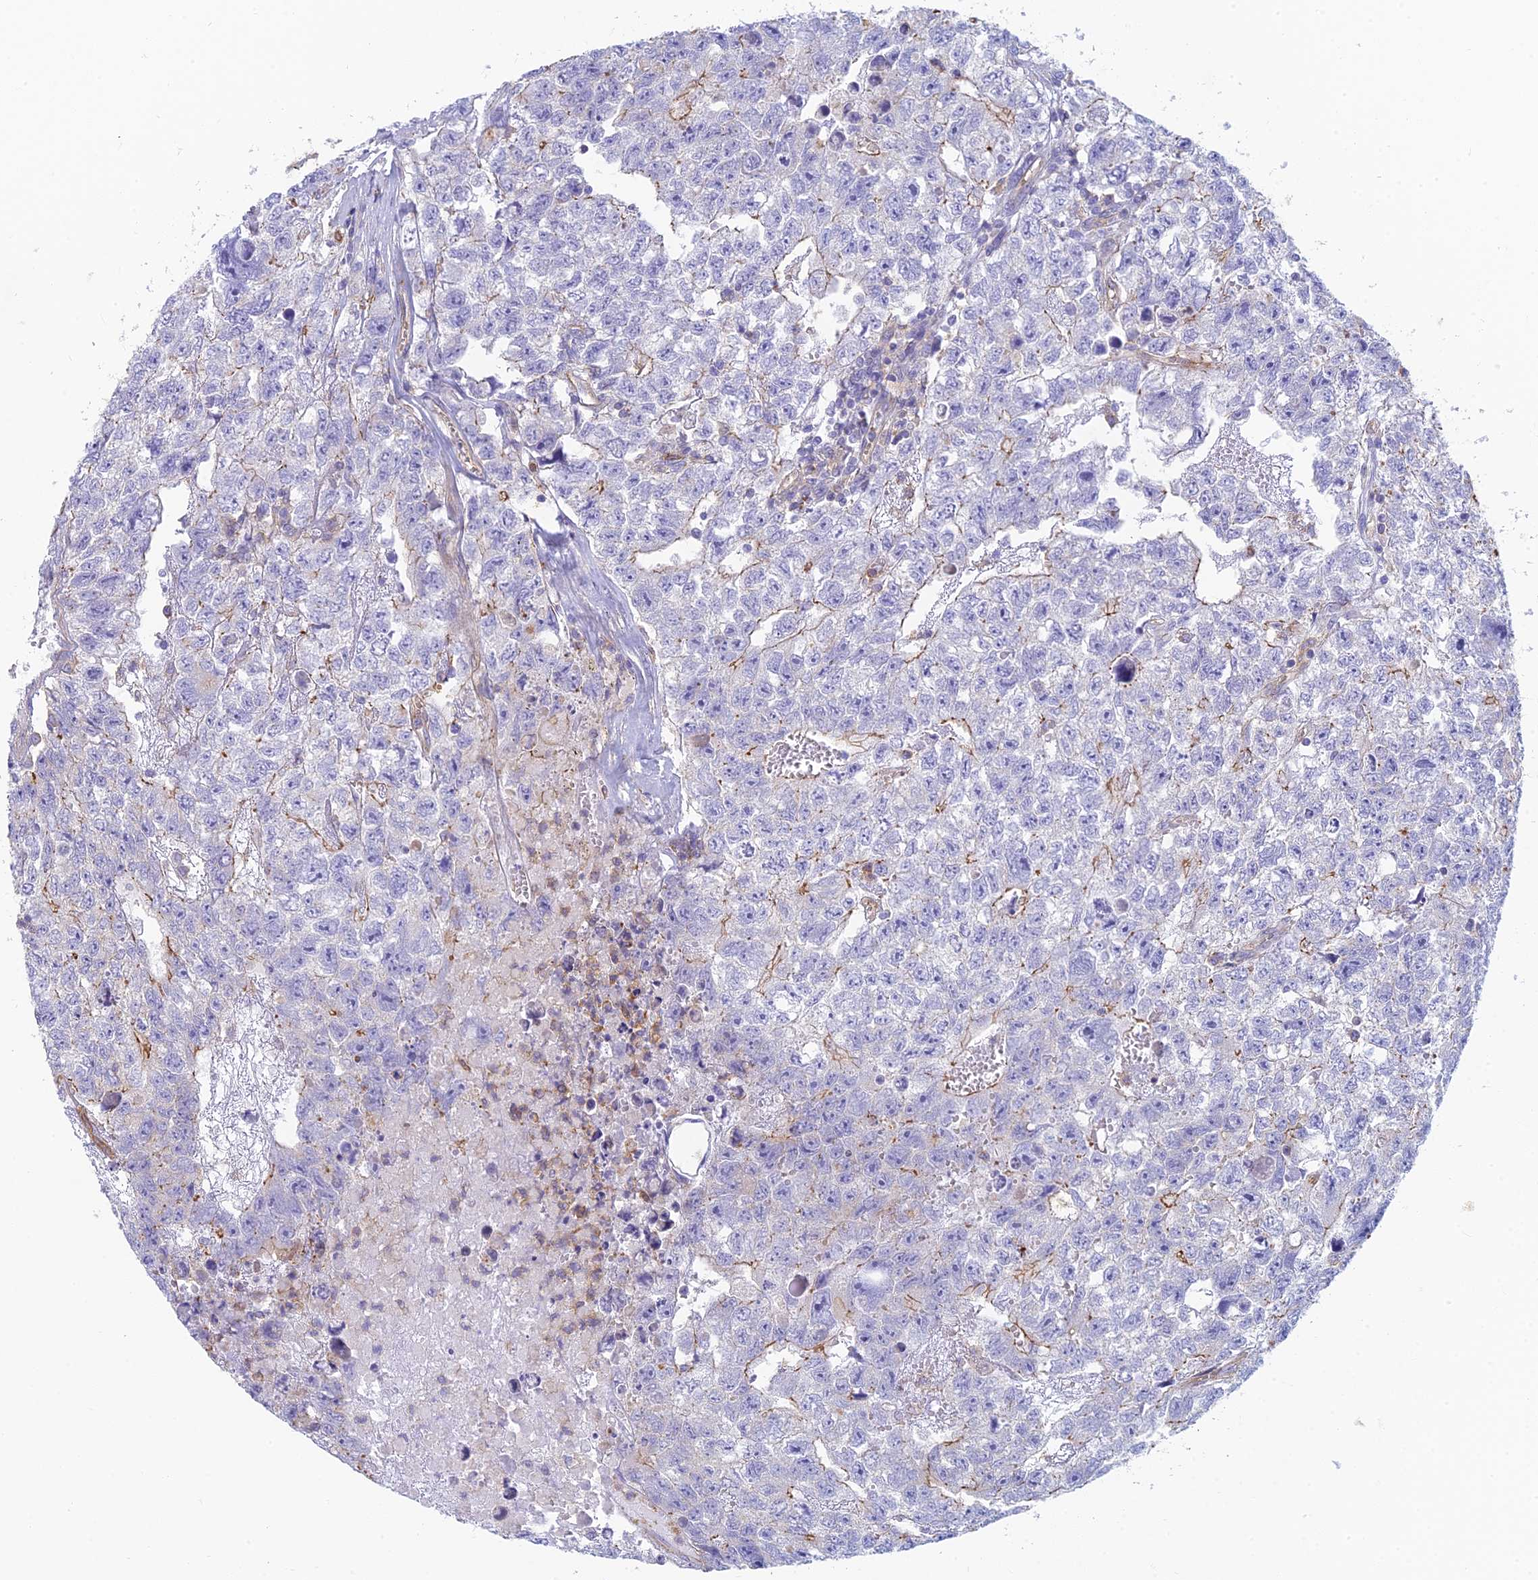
{"staining": {"intensity": "strong", "quantity": "<25%", "location": "cytoplasmic/membranous"}, "tissue": "testis cancer", "cell_type": "Tumor cells", "image_type": "cancer", "snomed": [{"axis": "morphology", "description": "Carcinoma, Embryonal, NOS"}, {"axis": "topography", "description": "Testis"}], "caption": "Protein analysis of testis embryonal carcinoma tissue exhibits strong cytoplasmic/membranous expression in approximately <25% of tumor cells.", "gene": "STRN4", "patient": {"sex": "male", "age": 26}}